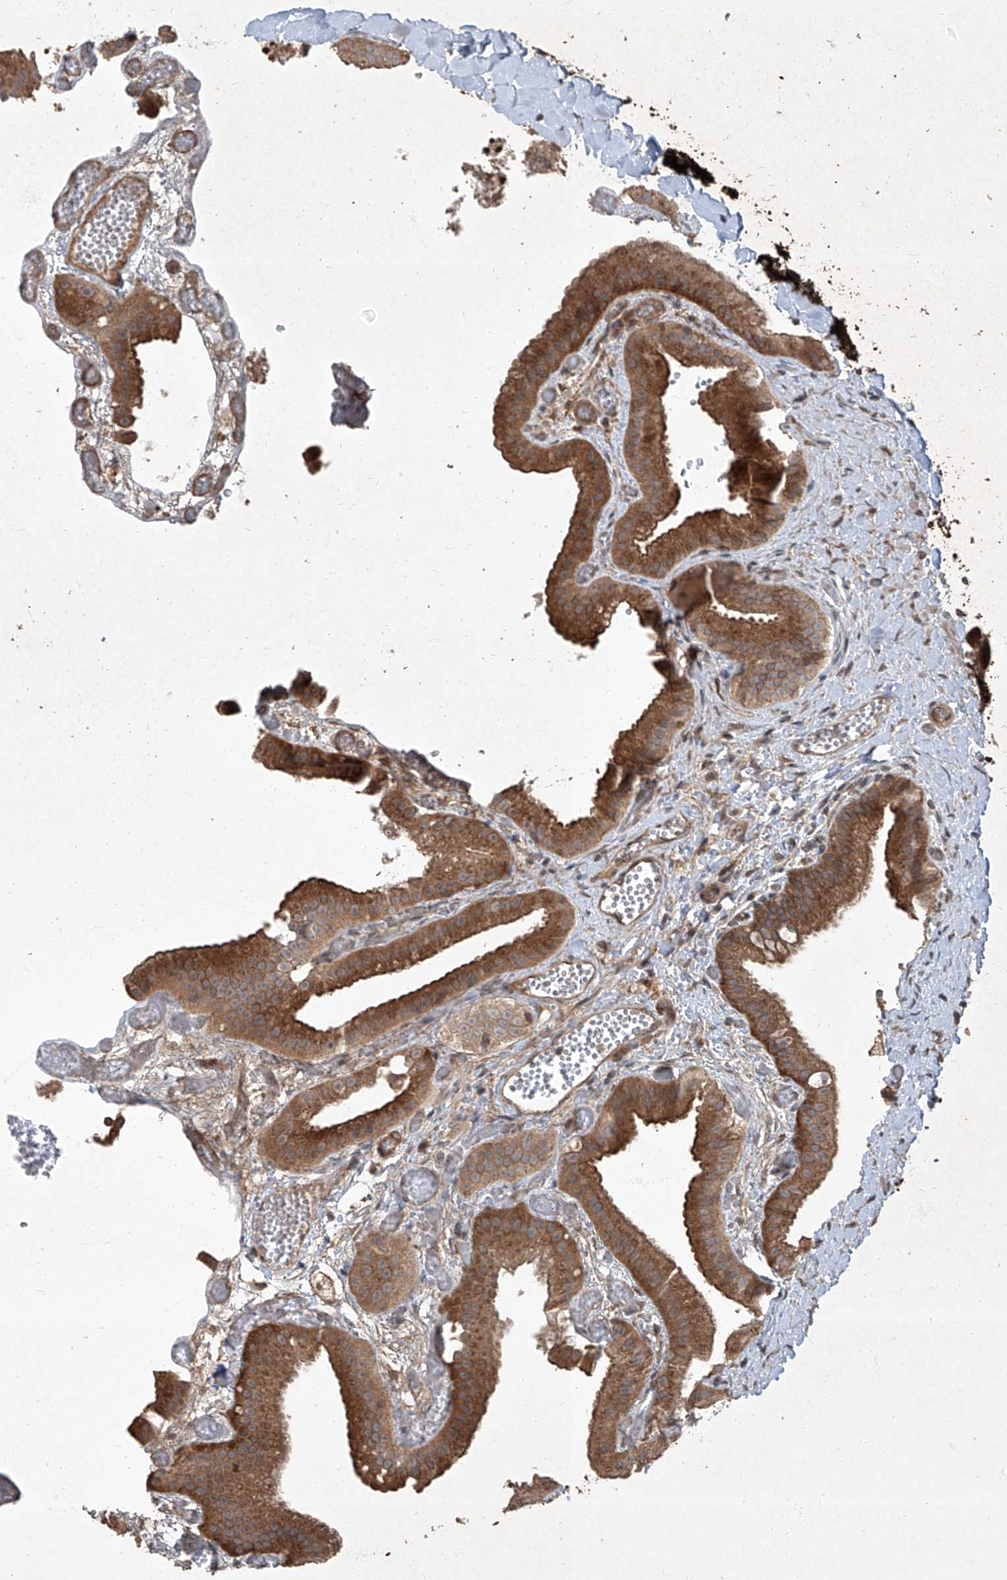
{"staining": {"intensity": "strong", "quantity": ">75%", "location": "cytoplasmic/membranous"}, "tissue": "gallbladder", "cell_type": "Glandular cells", "image_type": "normal", "snomed": [{"axis": "morphology", "description": "Normal tissue, NOS"}, {"axis": "topography", "description": "Gallbladder"}], "caption": "Gallbladder stained with immunohistochemistry (IHC) reveals strong cytoplasmic/membranous expression in about >75% of glandular cells.", "gene": "CCN1", "patient": {"sex": "female", "age": 64}}